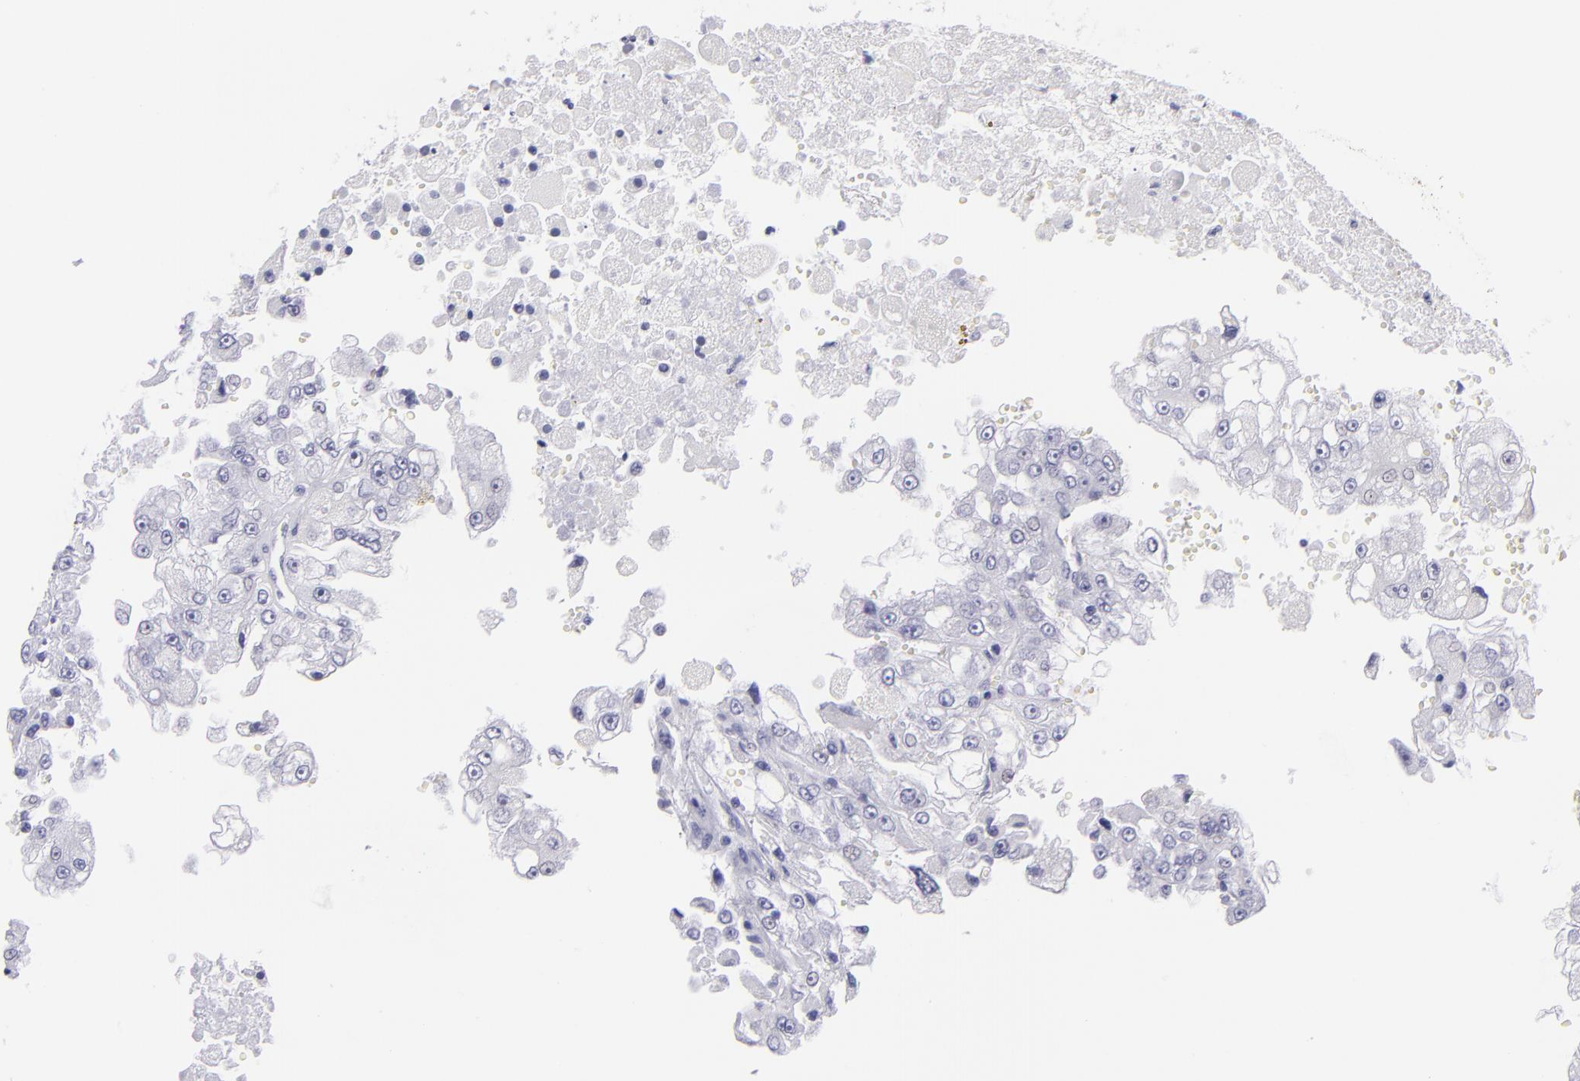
{"staining": {"intensity": "negative", "quantity": "none", "location": "none"}, "tissue": "renal cancer", "cell_type": "Tumor cells", "image_type": "cancer", "snomed": [{"axis": "morphology", "description": "Adenocarcinoma, NOS"}, {"axis": "topography", "description": "Kidney"}], "caption": "A high-resolution micrograph shows IHC staining of adenocarcinoma (renal), which exhibits no significant positivity in tumor cells. (Stains: DAB (3,3'-diaminobenzidine) immunohistochemistry (IHC) with hematoxylin counter stain, Microscopy: brightfield microscopy at high magnification).", "gene": "PIP", "patient": {"sex": "female", "age": 83}}